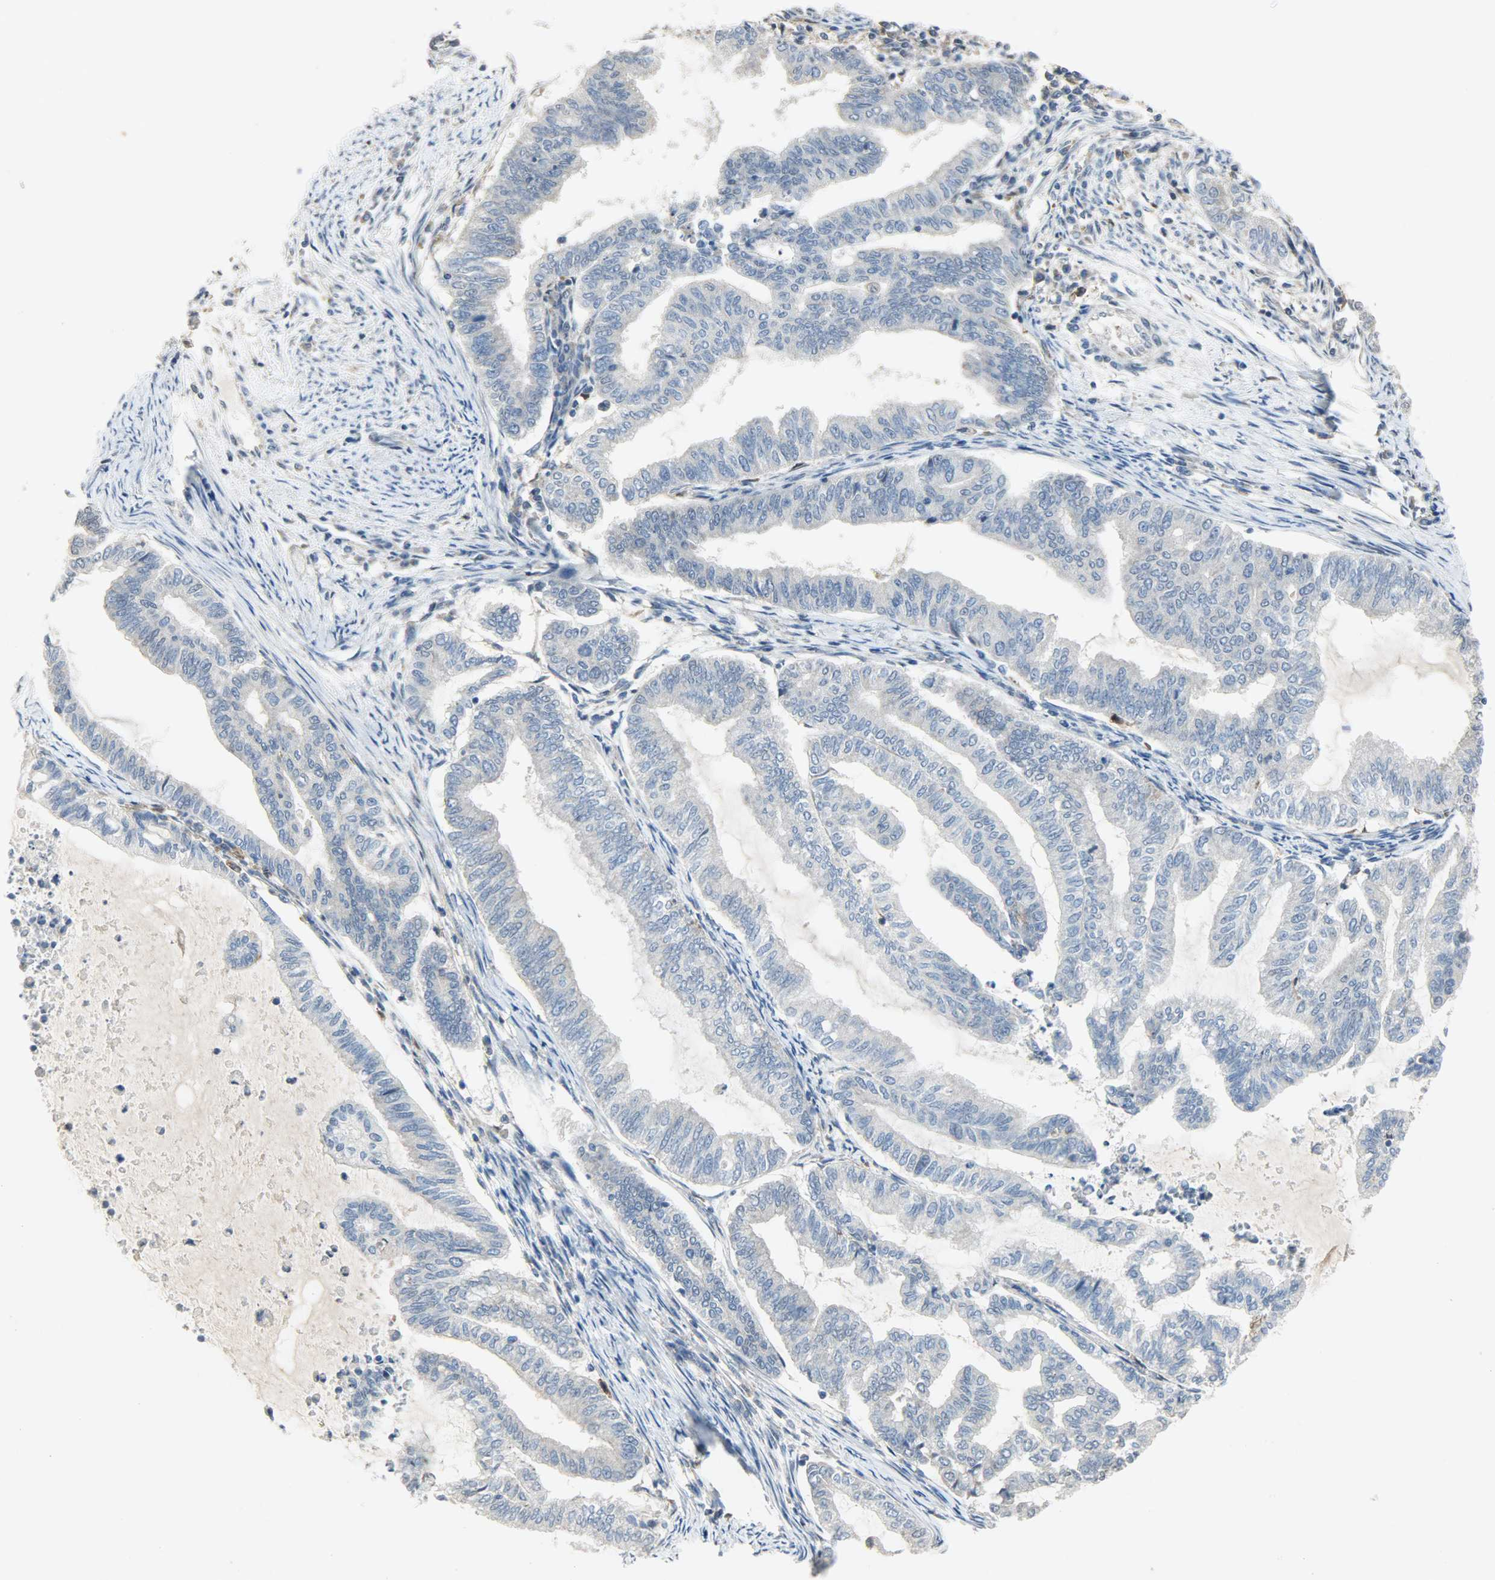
{"staining": {"intensity": "negative", "quantity": "none", "location": "none"}, "tissue": "endometrial cancer", "cell_type": "Tumor cells", "image_type": "cancer", "snomed": [{"axis": "morphology", "description": "Adenocarcinoma, NOS"}, {"axis": "topography", "description": "Endometrium"}], "caption": "Immunohistochemistry (IHC) image of human endometrial adenocarcinoma stained for a protein (brown), which displays no staining in tumor cells. Brightfield microscopy of IHC stained with DAB (3,3'-diaminobenzidine) (brown) and hematoxylin (blue), captured at high magnification.", "gene": "TRIM21", "patient": {"sex": "female", "age": 79}}